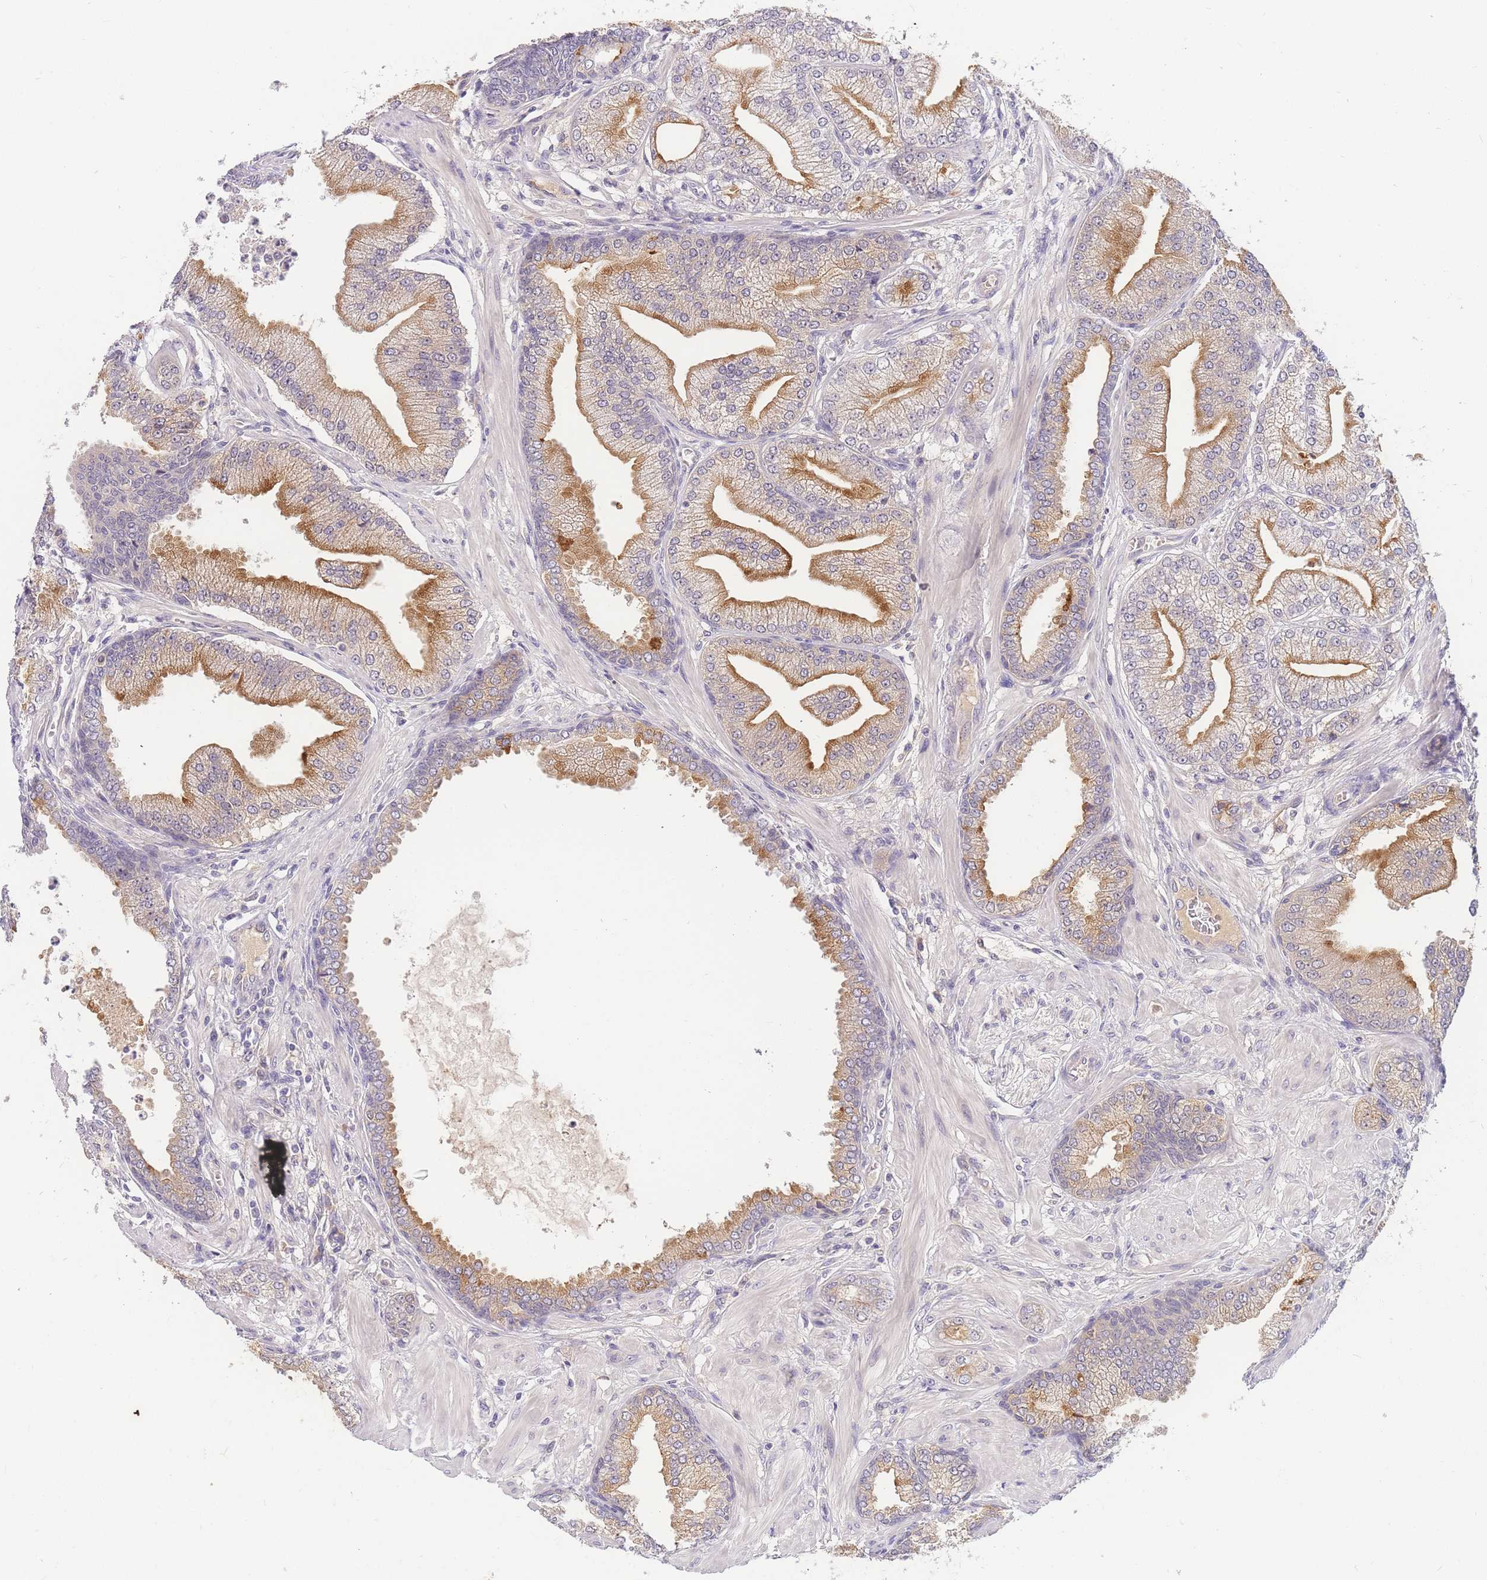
{"staining": {"intensity": "moderate", "quantity": "25%-75%", "location": "cytoplasmic/membranous"}, "tissue": "prostate cancer", "cell_type": "Tumor cells", "image_type": "cancer", "snomed": [{"axis": "morphology", "description": "Adenocarcinoma, Low grade"}, {"axis": "topography", "description": "Prostate"}], "caption": "An image of prostate cancer stained for a protein displays moderate cytoplasmic/membranous brown staining in tumor cells.", "gene": "ZNF577", "patient": {"sex": "male", "age": 55}}